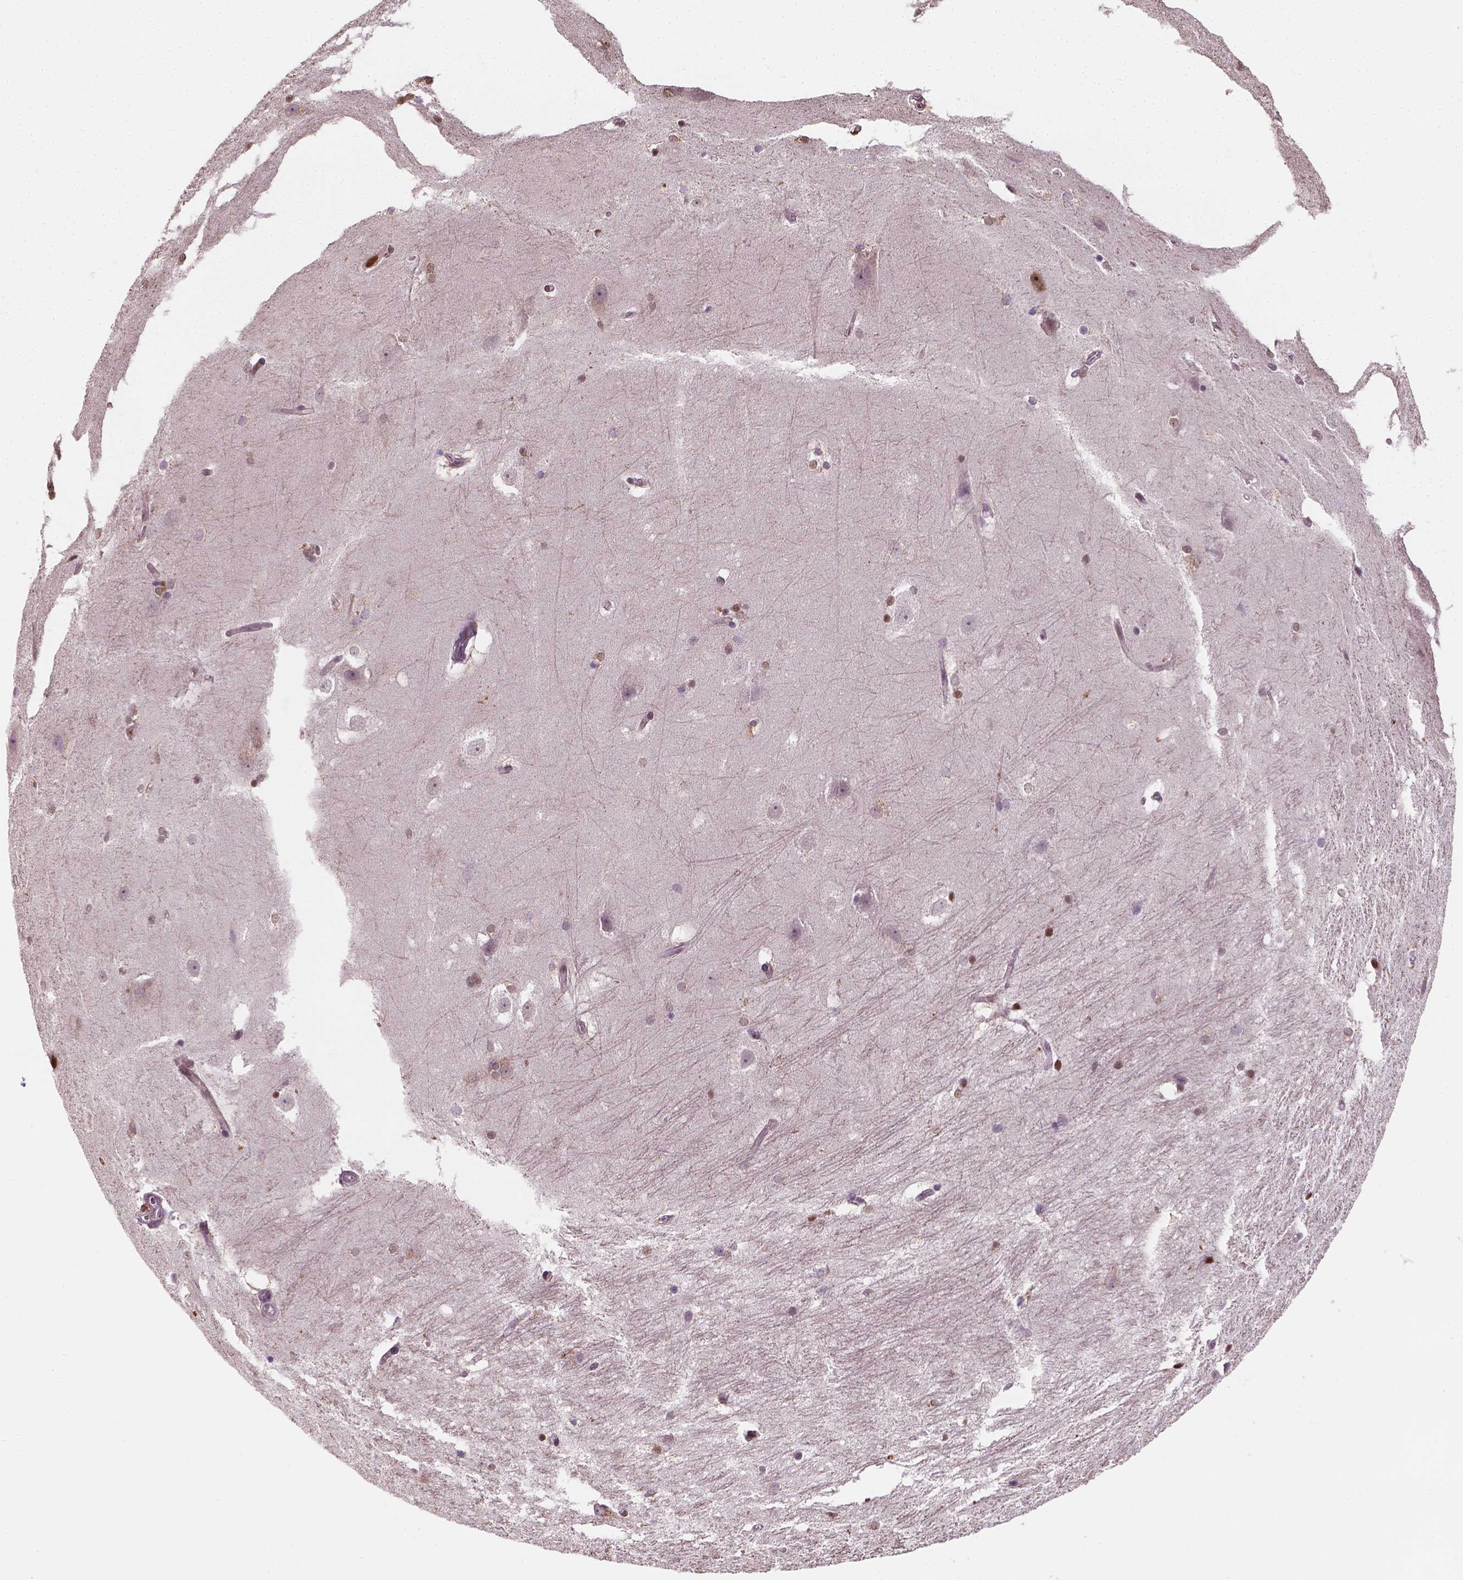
{"staining": {"intensity": "moderate", "quantity": "25%-75%", "location": "nuclear"}, "tissue": "hippocampus", "cell_type": "Glial cells", "image_type": "normal", "snomed": [{"axis": "morphology", "description": "Normal tissue, NOS"}, {"axis": "topography", "description": "Cerebral cortex"}, {"axis": "topography", "description": "Hippocampus"}], "caption": "Immunohistochemistry micrograph of benign hippocampus: human hippocampus stained using immunohistochemistry displays medium levels of moderate protein expression localized specifically in the nuclear of glial cells, appearing as a nuclear brown color.", "gene": "C1orf112", "patient": {"sex": "female", "age": 19}}